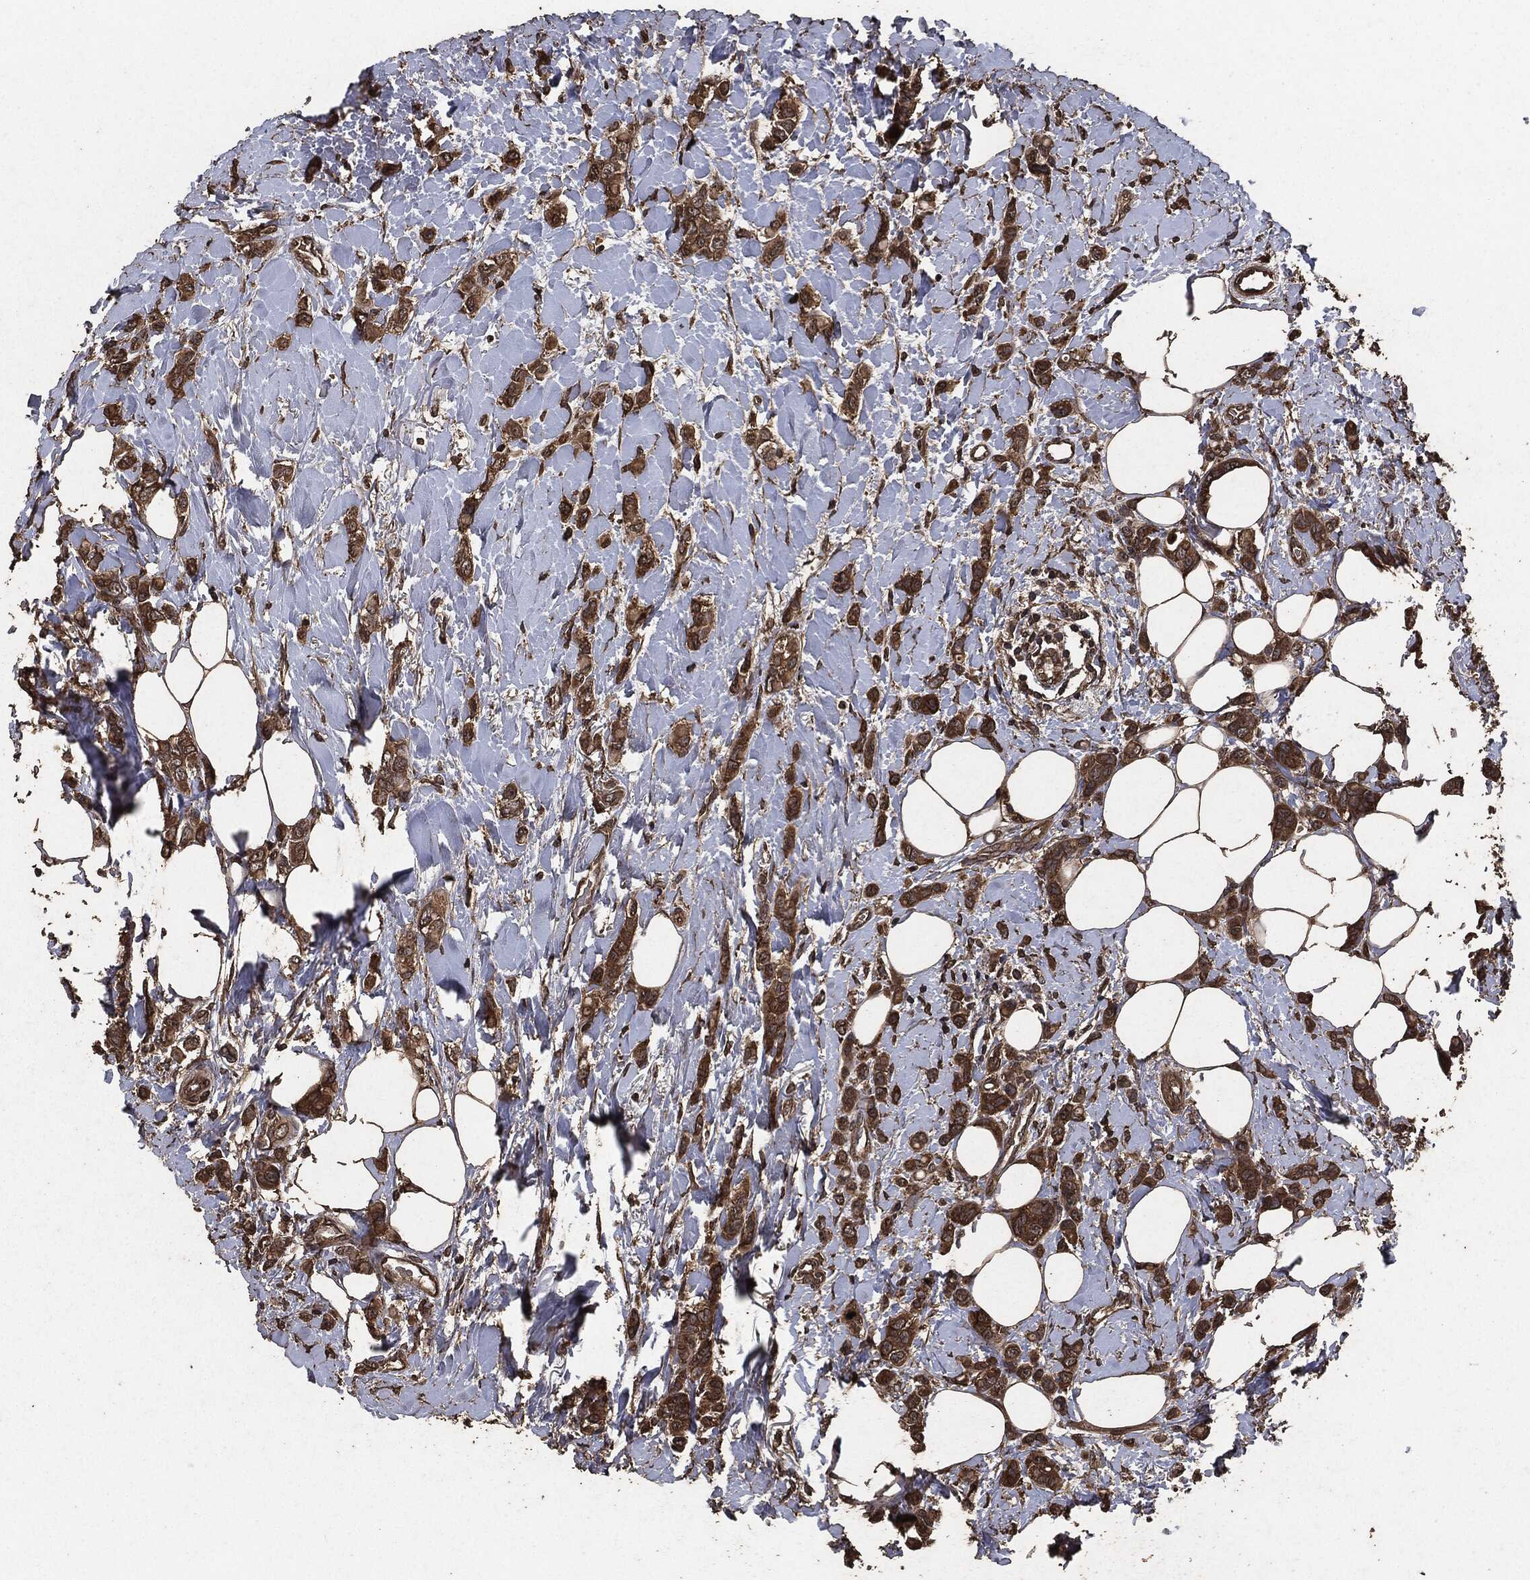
{"staining": {"intensity": "strong", "quantity": ">75%", "location": "cytoplasmic/membranous"}, "tissue": "breast cancer", "cell_type": "Tumor cells", "image_type": "cancer", "snomed": [{"axis": "morphology", "description": "Lobular carcinoma"}, {"axis": "topography", "description": "Breast"}], "caption": "Breast lobular carcinoma stained with DAB IHC displays high levels of strong cytoplasmic/membranous positivity in about >75% of tumor cells.", "gene": "AKT1S1", "patient": {"sex": "female", "age": 66}}